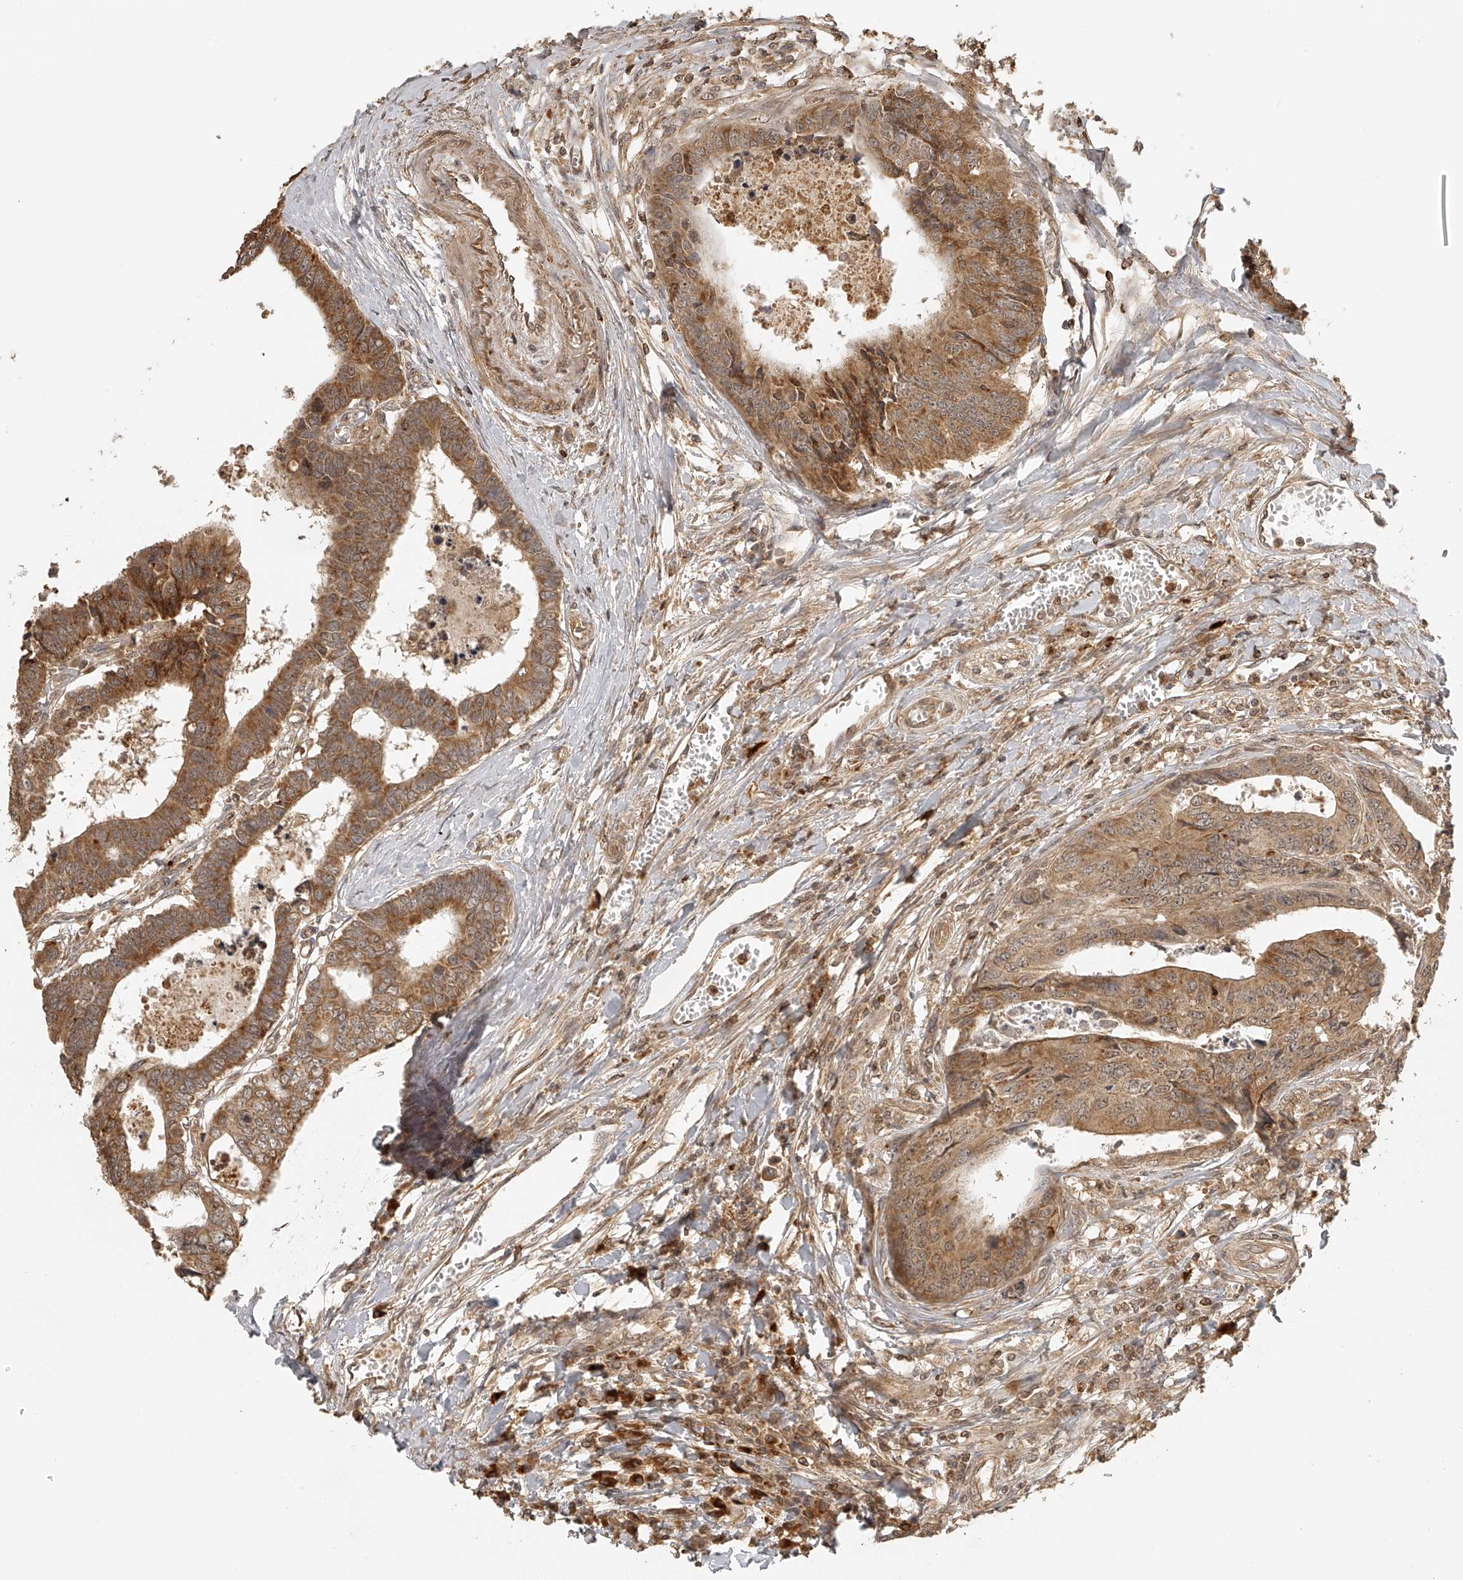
{"staining": {"intensity": "moderate", "quantity": ">75%", "location": "cytoplasmic/membranous"}, "tissue": "colorectal cancer", "cell_type": "Tumor cells", "image_type": "cancer", "snomed": [{"axis": "morphology", "description": "Adenocarcinoma, NOS"}, {"axis": "topography", "description": "Rectum"}], "caption": "Brown immunohistochemical staining in colorectal adenocarcinoma displays moderate cytoplasmic/membranous expression in about >75% of tumor cells.", "gene": "BCL2L11", "patient": {"sex": "male", "age": 84}}